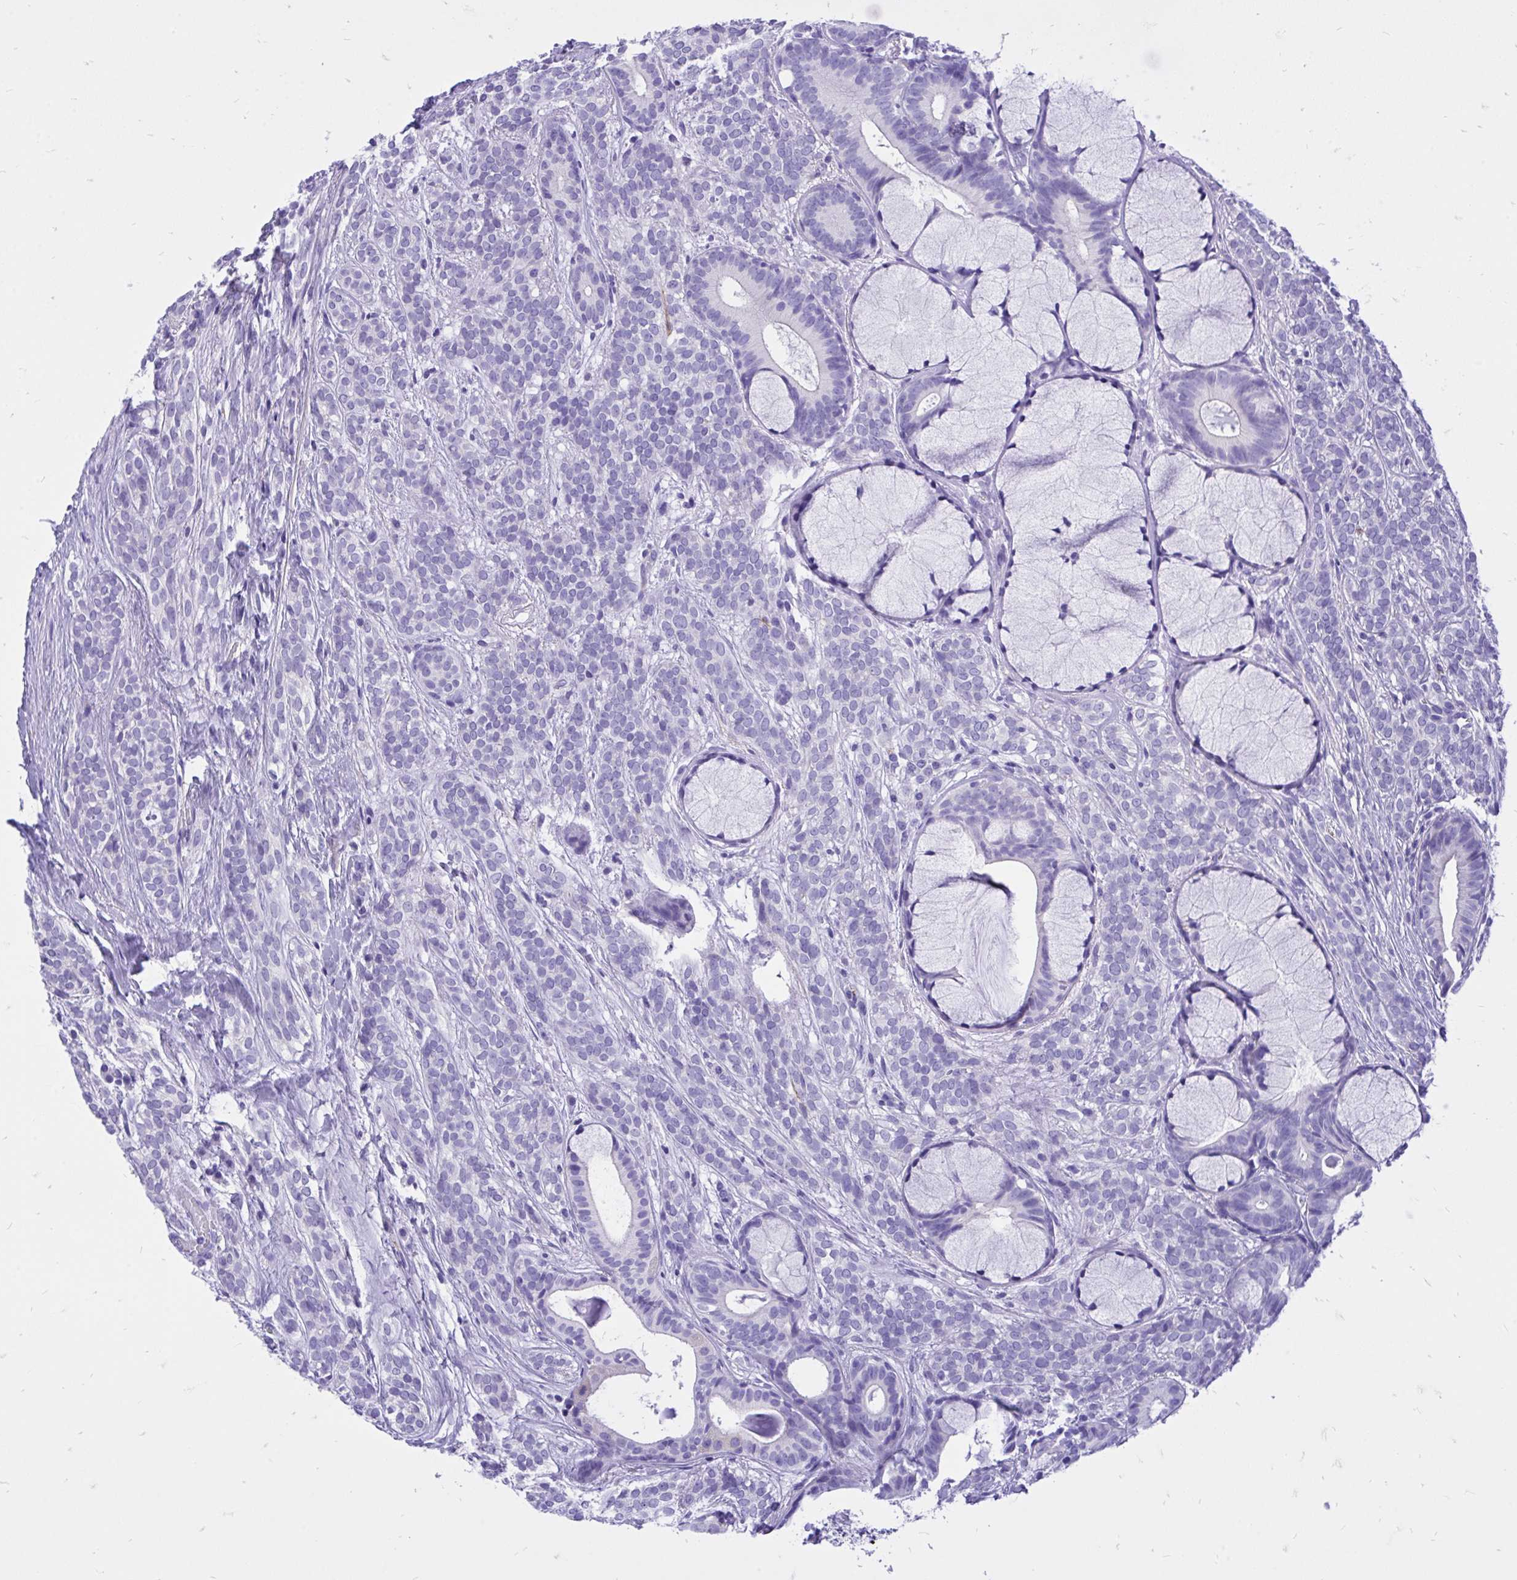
{"staining": {"intensity": "negative", "quantity": "none", "location": "none"}, "tissue": "head and neck cancer", "cell_type": "Tumor cells", "image_type": "cancer", "snomed": [{"axis": "morphology", "description": "Adenocarcinoma, NOS"}, {"axis": "topography", "description": "Head-Neck"}], "caption": "Head and neck cancer stained for a protein using immunohistochemistry shows no expression tumor cells.", "gene": "MON1A", "patient": {"sex": "female", "age": 57}}